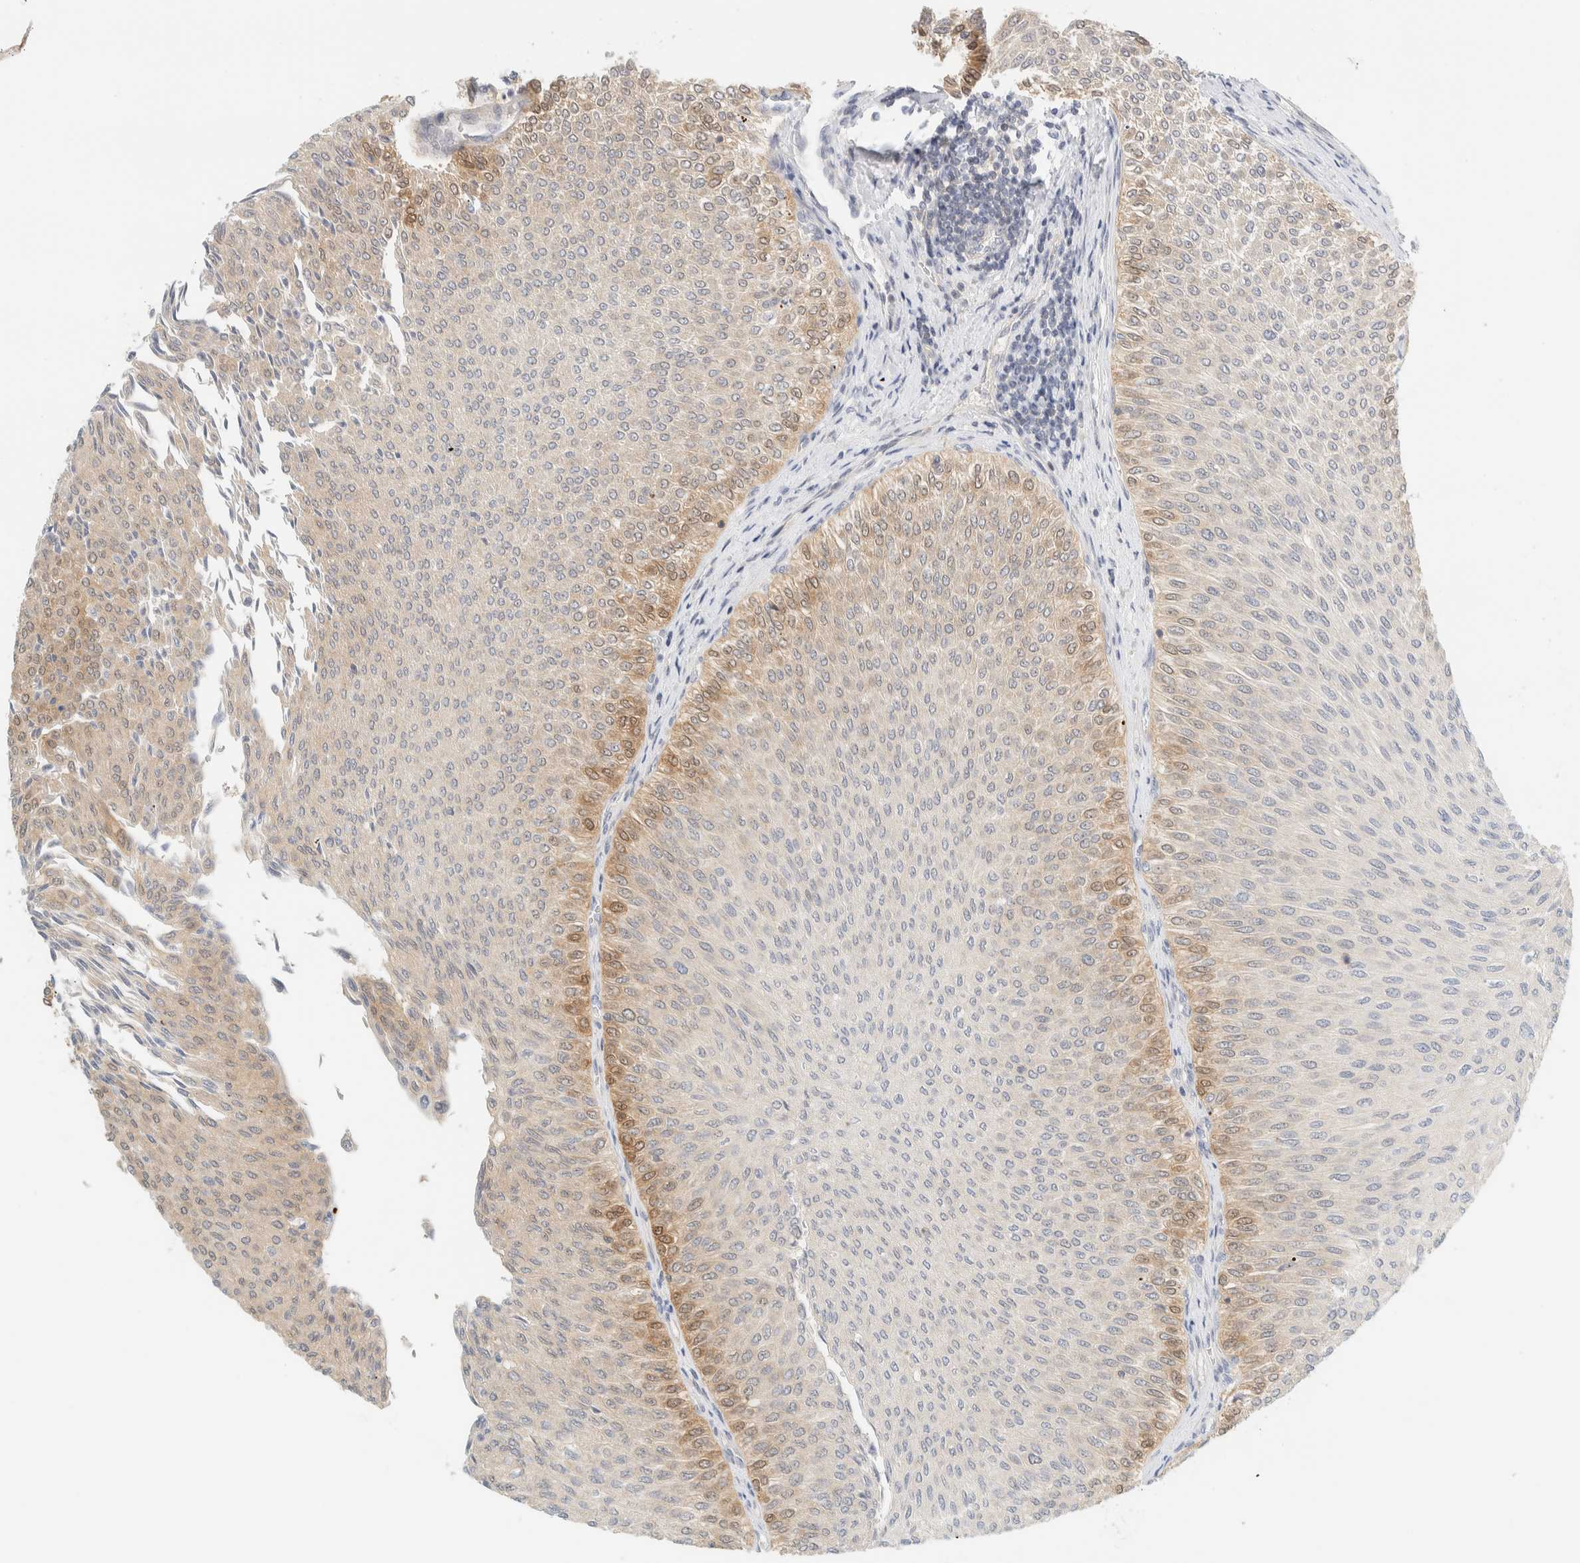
{"staining": {"intensity": "moderate", "quantity": "<25%", "location": "cytoplasmic/membranous"}, "tissue": "urothelial cancer", "cell_type": "Tumor cells", "image_type": "cancer", "snomed": [{"axis": "morphology", "description": "Urothelial carcinoma, Low grade"}, {"axis": "topography", "description": "Urinary bladder"}], "caption": "Urothelial cancer stained for a protein reveals moderate cytoplasmic/membranous positivity in tumor cells.", "gene": "PCYT2", "patient": {"sex": "male", "age": 78}}